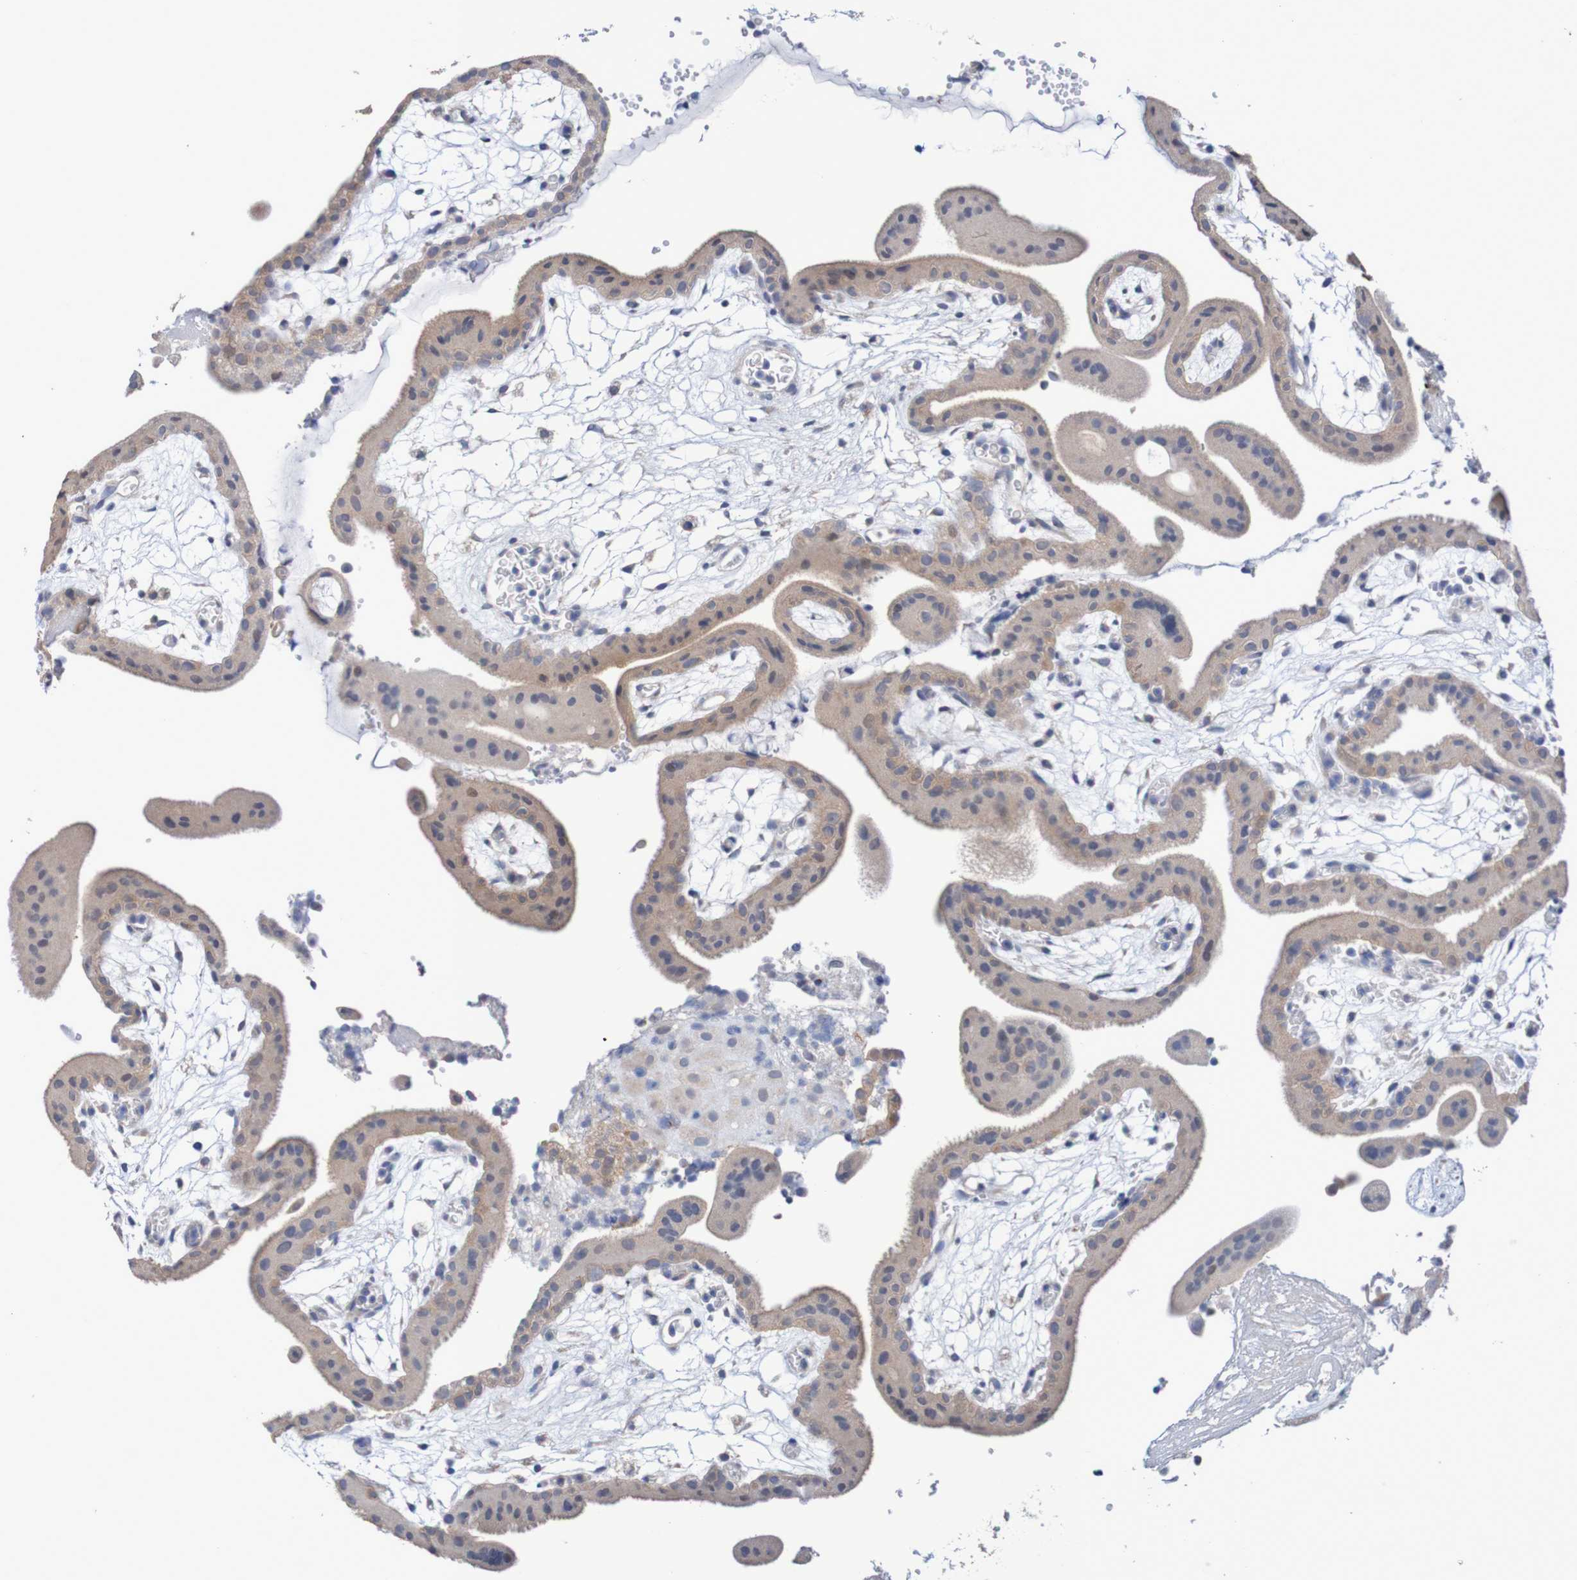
{"staining": {"intensity": "moderate", "quantity": ">75%", "location": "cytoplasmic/membranous"}, "tissue": "placenta", "cell_type": "Decidual cells", "image_type": "normal", "snomed": [{"axis": "morphology", "description": "Normal tissue, NOS"}, {"axis": "topography", "description": "Placenta"}], "caption": "A high-resolution micrograph shows immunohistochemistry staining of benign placenta, which exhibits moderate cytoplasmic/membranous expression in approximately >75% of decidual cells.", "gene": "C3orf18", "patient": {"sex": "female", "age": 18}}